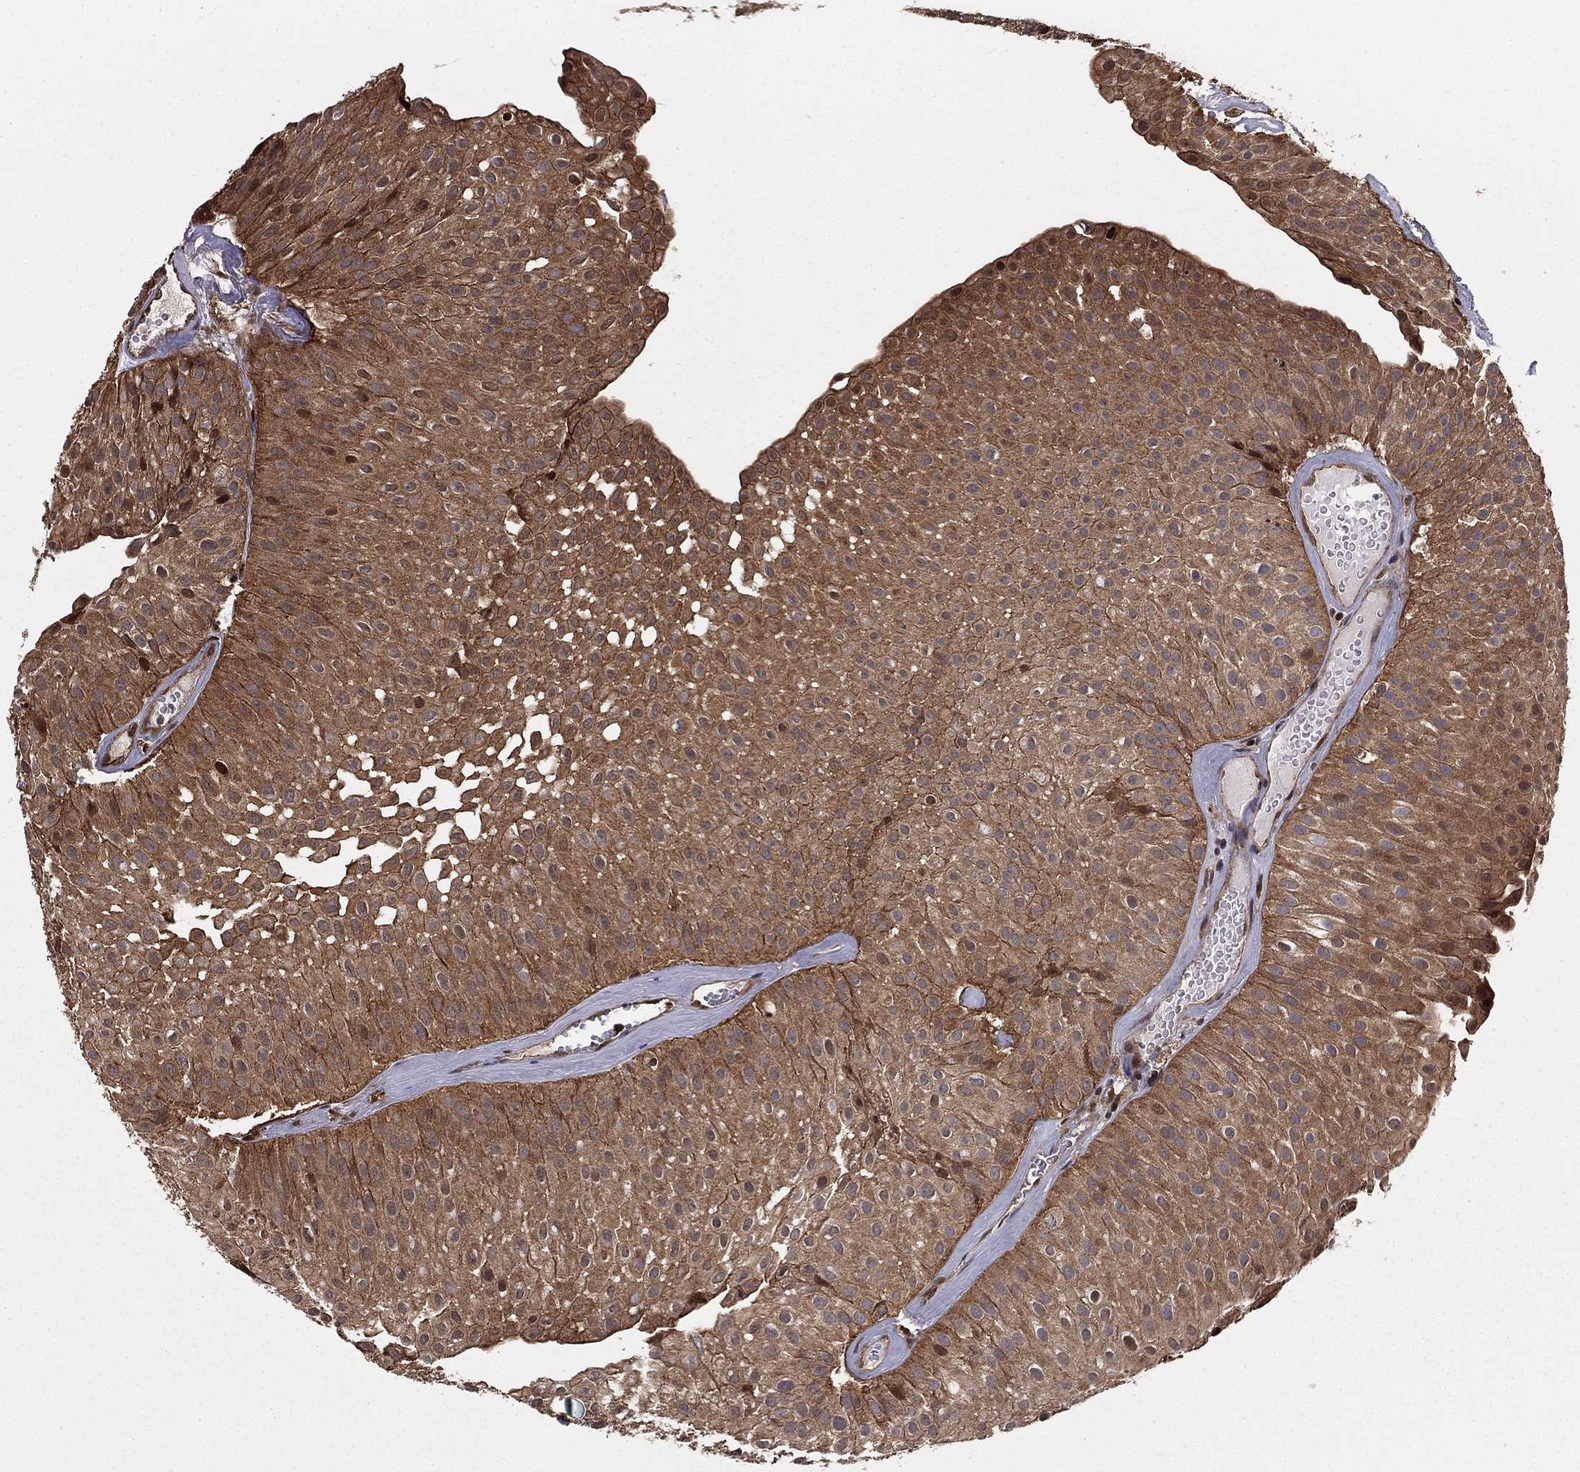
{"staining": {"intensity": "weak", "quantity": ">75%", "location": "cytoplasmic/membranous"}, "tissue": "urothelial cancer", "cell_type": "Tumor cells", "image_type": "cancer", "snomed": [{"axis": "morphology", "description": "Urothelial carcinoma, Low grade"}, {"axis": "topography", "description": "Urinary bladder"}], "caption": "High-power microscopy captured an immunohistochemistry photomicrograph of urothelial carcinoma (low-grade), revealing weak cytoplasmic/membranous positivity in approximately >75% of tumor cells.", "gene": "GYG1", "patient": {"sex": "male", "age": 64}}